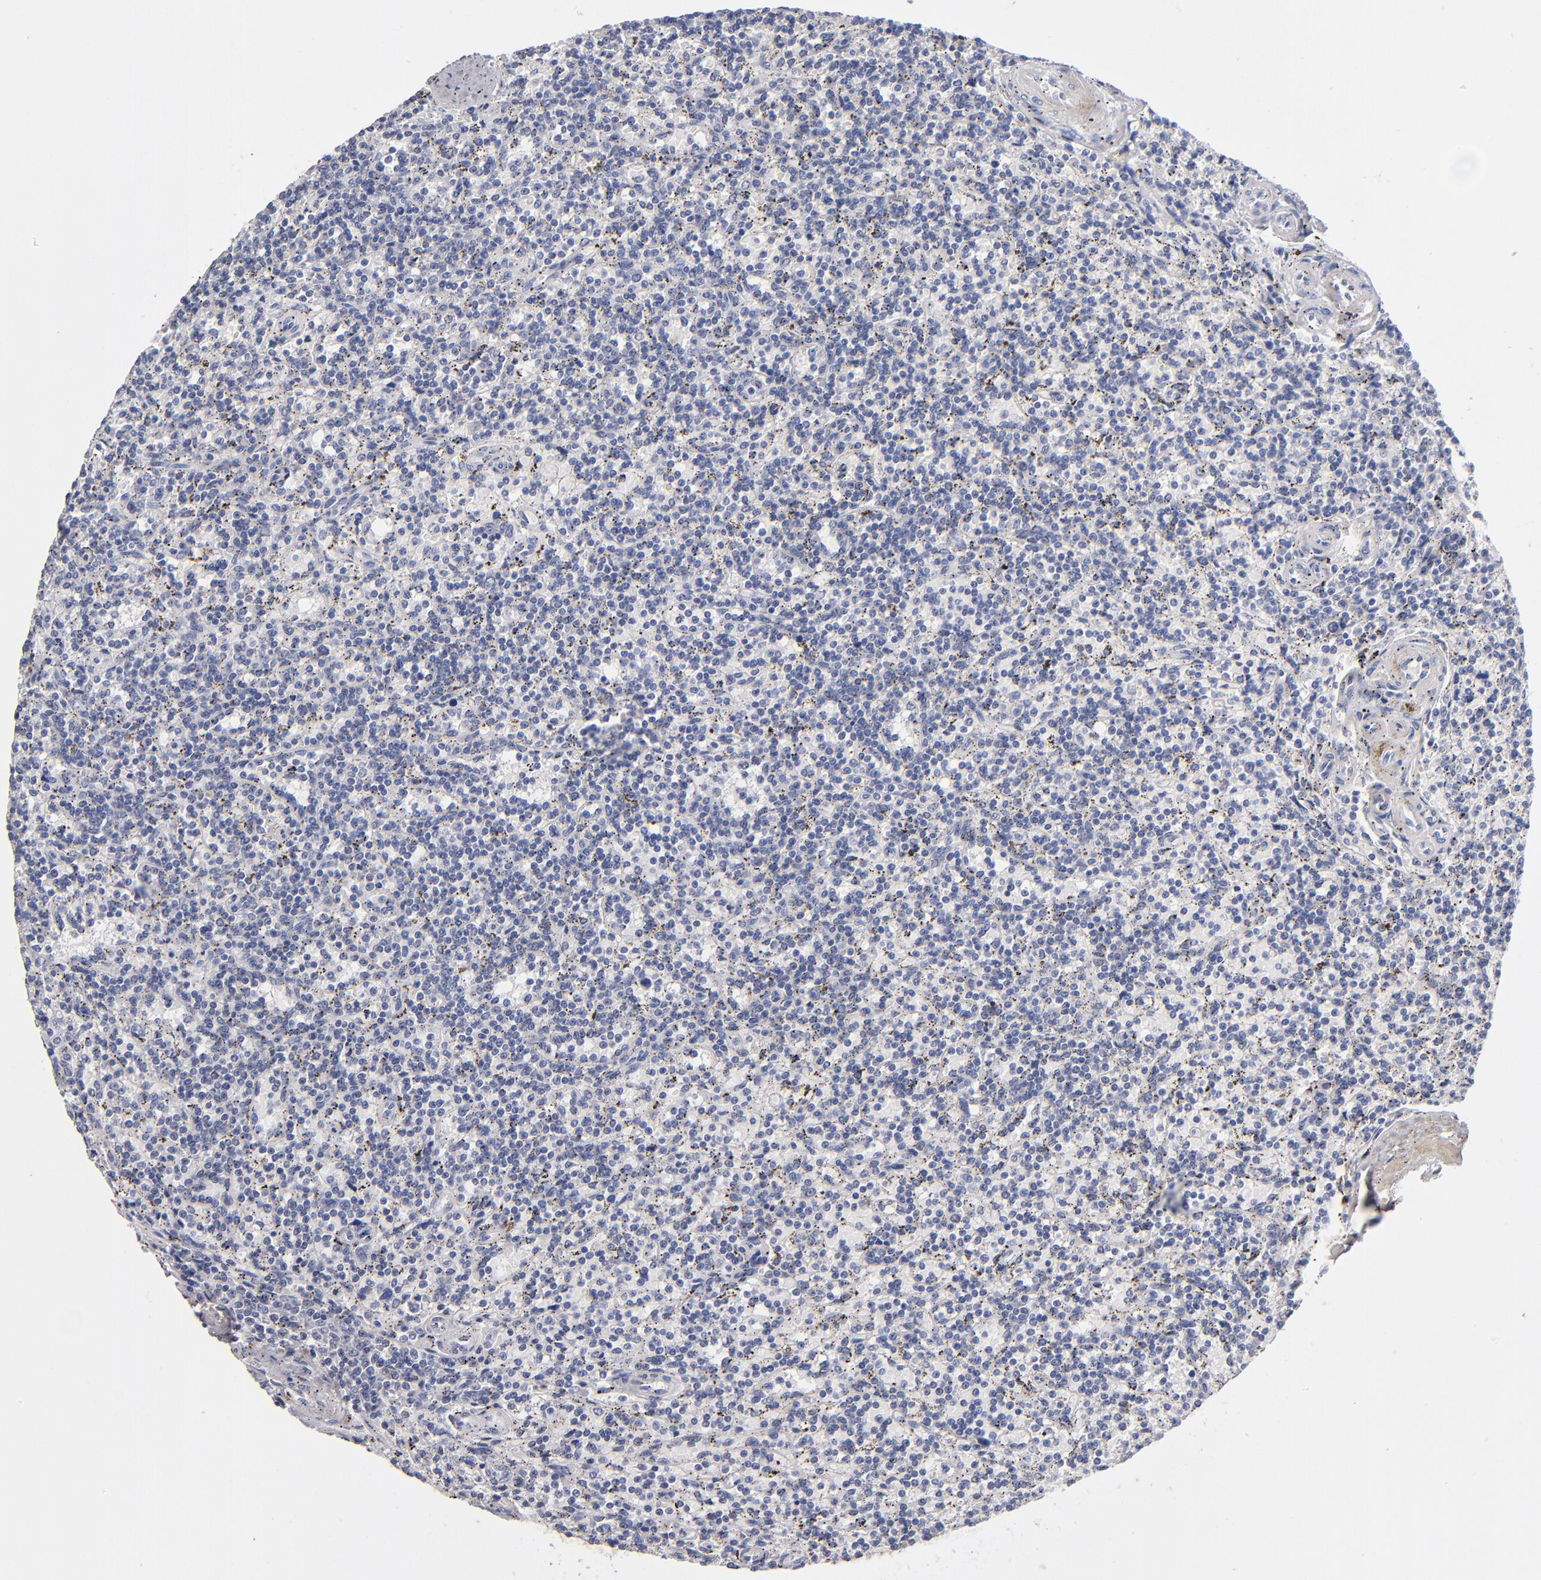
{"staining": {"intensity": "negative", "quantity": "none", "location": "none"}, "tissue": "lymphoma", "cell_type": "Tumor cells", "image_type": "cancer", "snomed": [{"axis": "morphology", "description": "Malignant lymphoma, non-Hodgkin's type, Low grade"}, {"axis": "topography", "description": "Spleen"}], "caption": "Immunohistochemistry of human lymphoma exhibits no staining in tumor cells.", "gene": "MN1", "patient": {"sex": "male", "age": 73}}